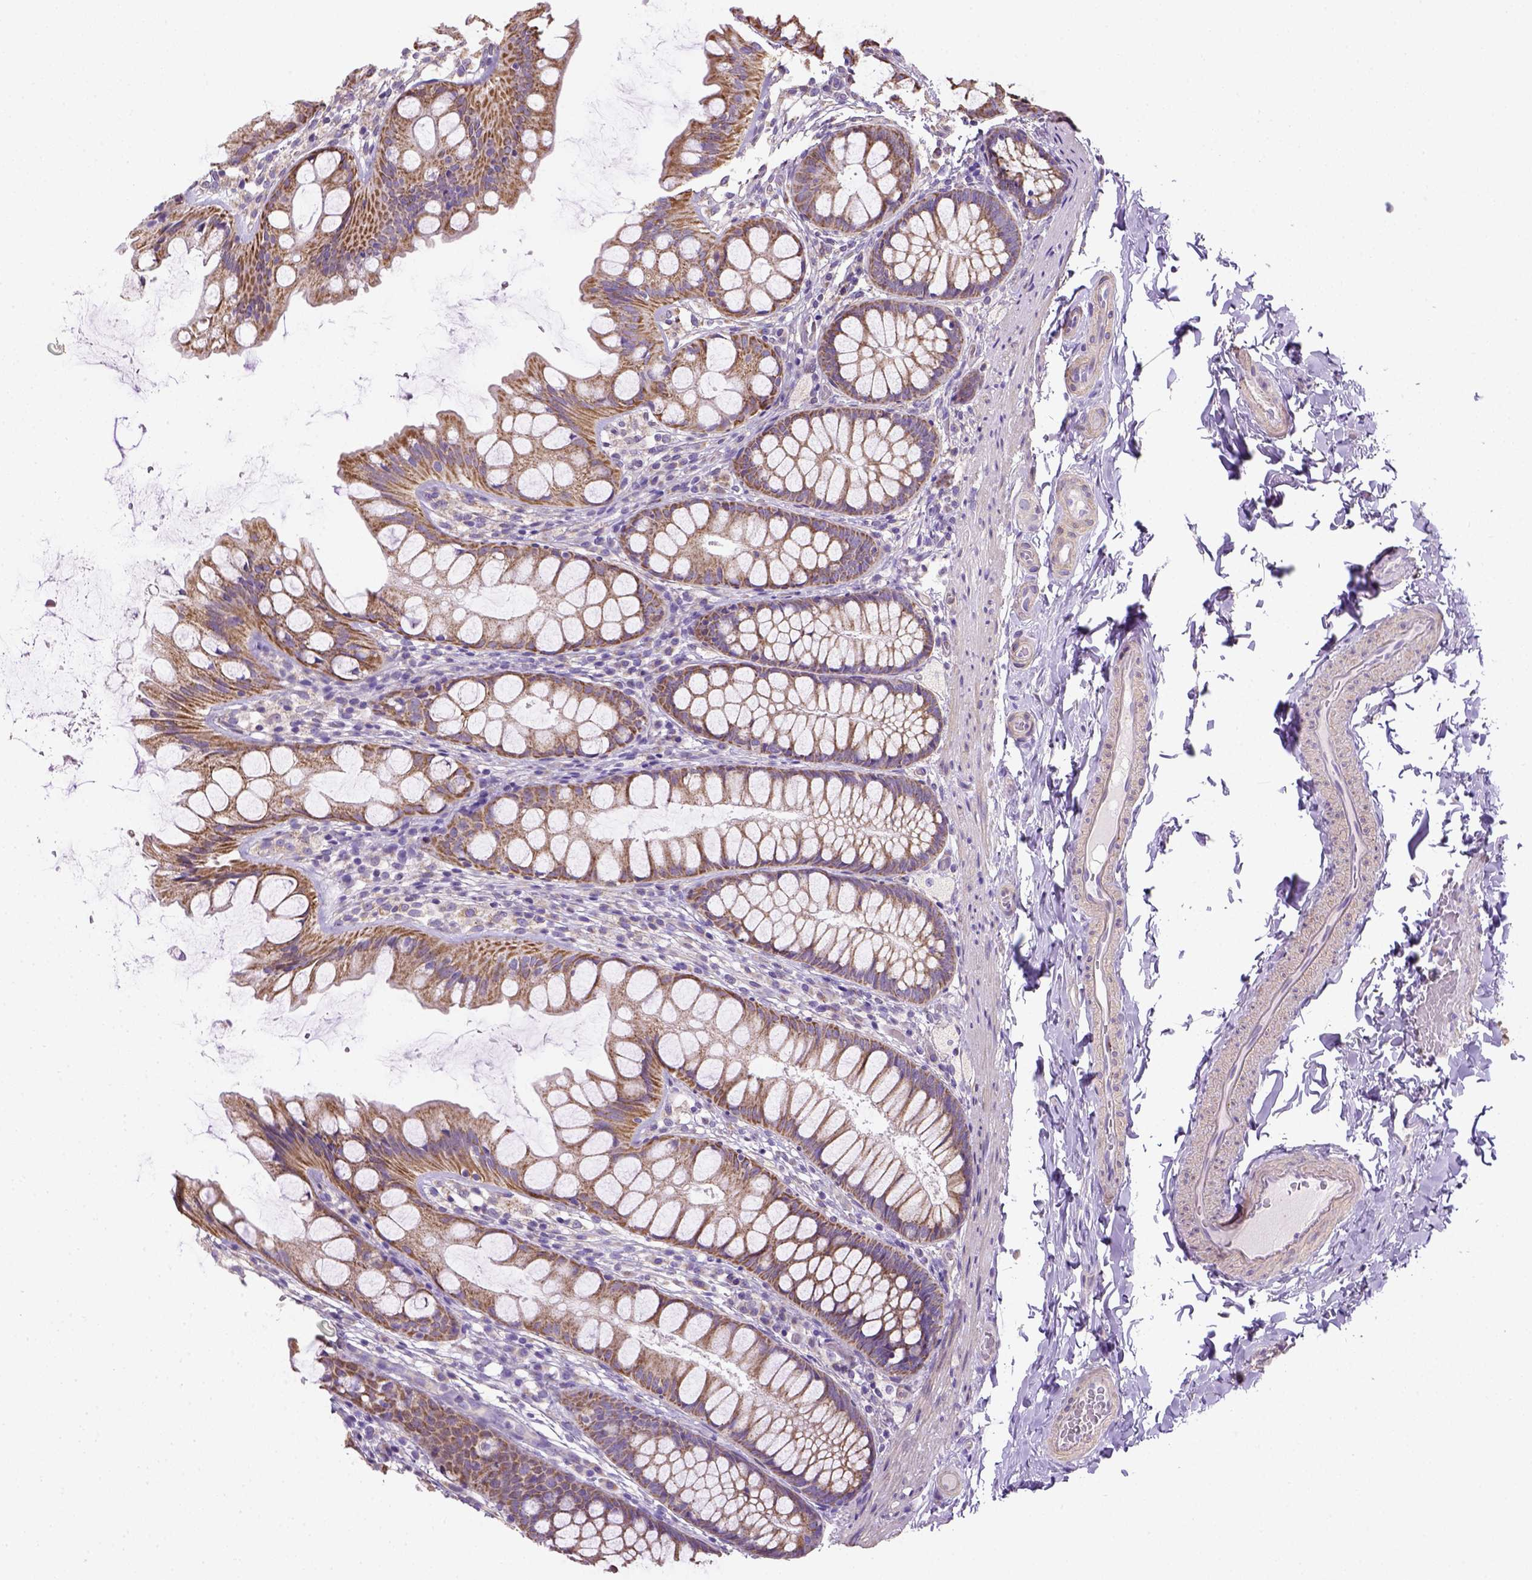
{"staining": {"intensity": "negative", "quantity": "none", "location": "none"}, "tissue": "colon", "cell_type": "Endothelial cells", "image_type": "normal", "snomed": [{"axis": "morphology", "description": "Normal tissue, NOS"}, {"axis": "topography", "description": "Colon"}], "caption": "Immunohistochemistry of unremarkable human colon displays no expression in endothelial cells. (Brightfield microscopy of DAB (3,3'-diaminobenzidine) immunohistochemistry (IHC) at high magnification).", "gene": "HTRA1", "patient": {"sex": "male", "age": 47}}